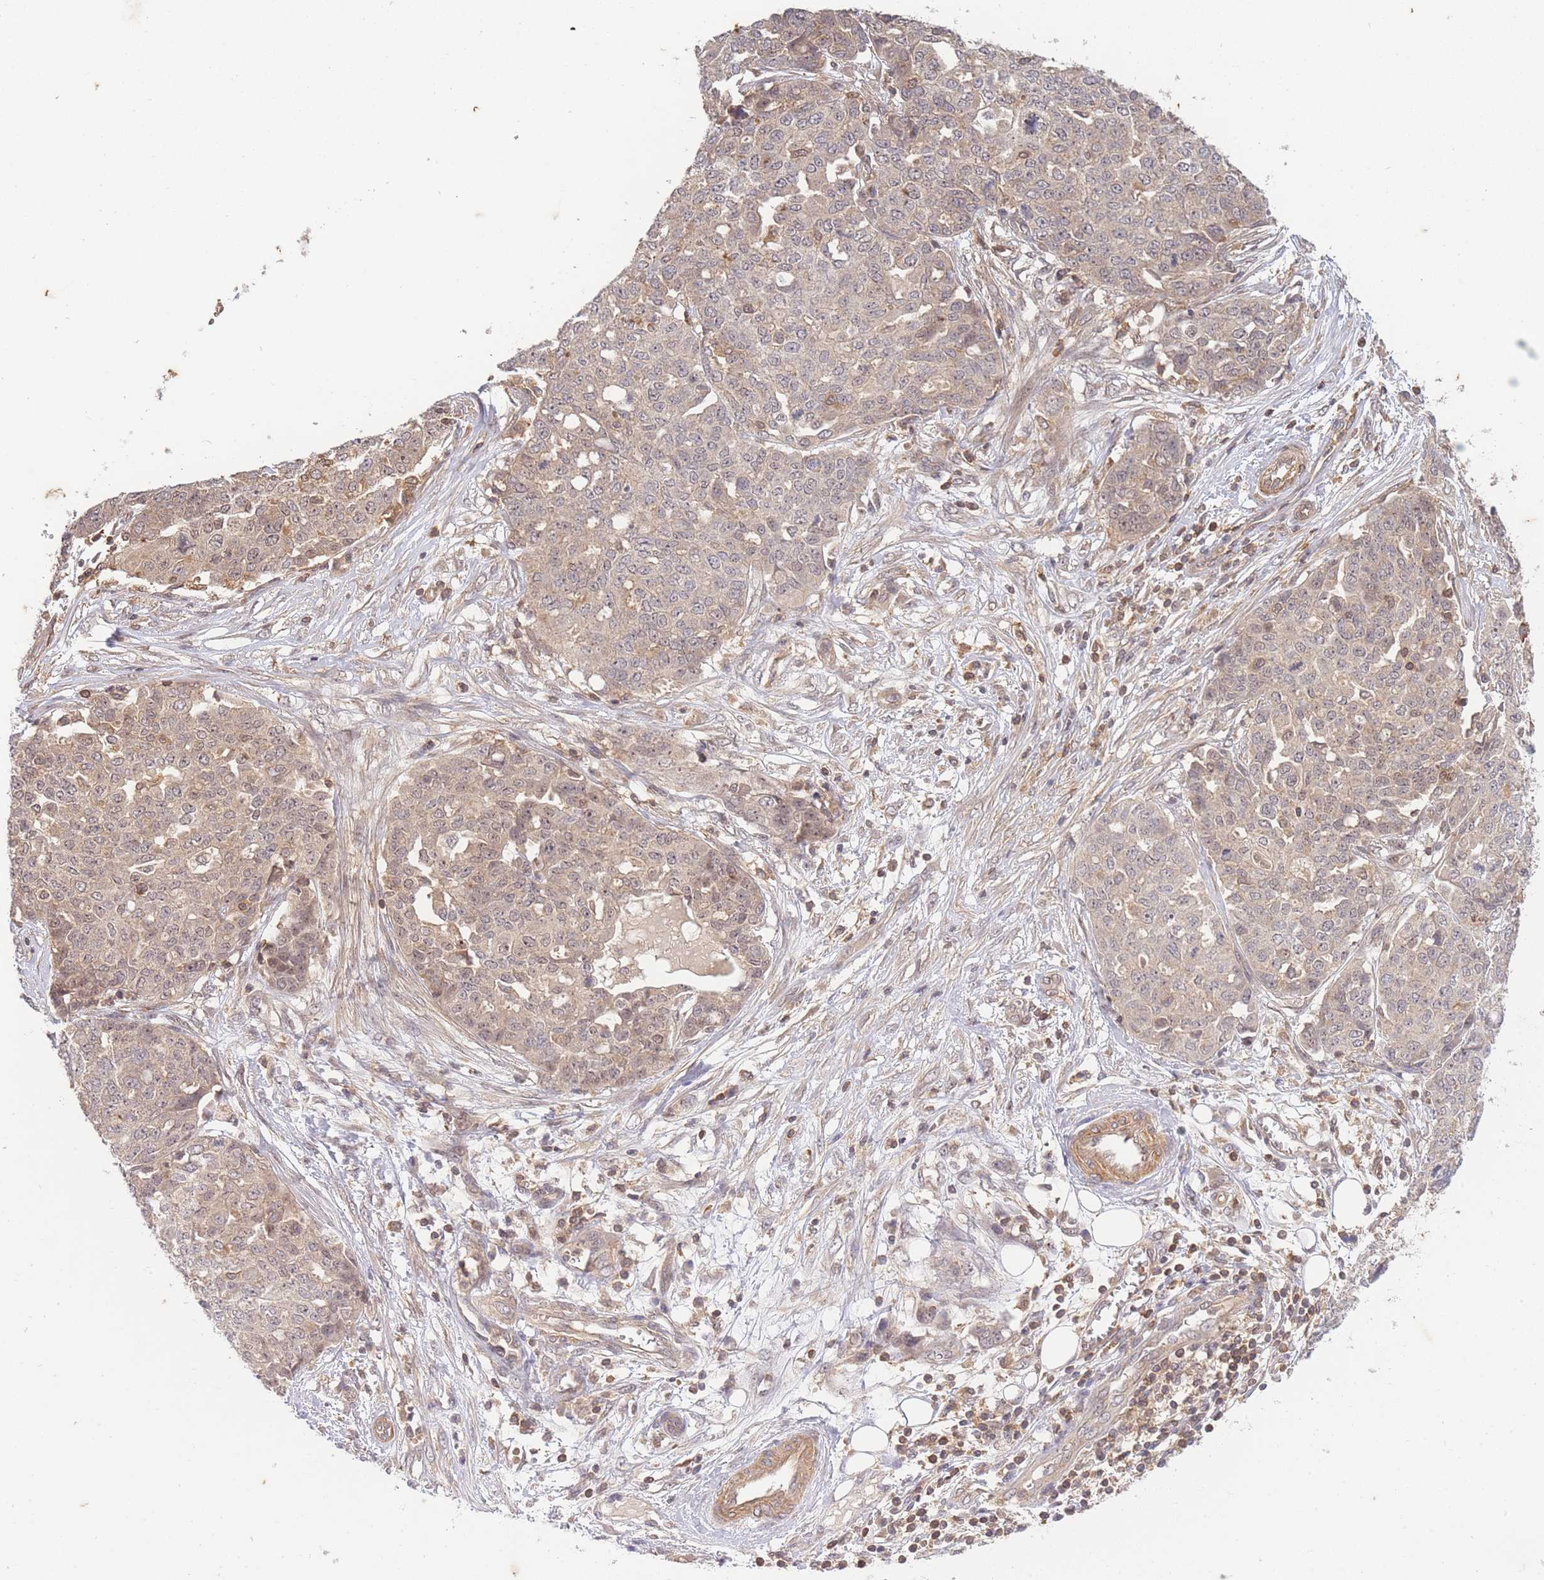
{"staining": {"intensity": "weak", "quantity": ">75%", "location": "cytoplasmic/membranous,nuclear"}, "tissue": "ovarian cancer", "cell_type": "Tumor cells", "image_type": "cancer", "snomed": [{"axis": "morphology", "description": "Cystadenocarcinoma, serous, NOS"}, {"axis": "topography", "description": "Soft tissue"}, {"axis": "topography", "description": "Ovary"}], "caption": "Serous cystadenocarcinoma (ovarian) was stained to show a protein in brown. There is low levels of weak cytoplasmic/membranous and nuclear staining in about >75% of tumor cells. (brown staining indicates protein expression, while blue staining denotes nuclei).", "gene": "ST8SIA4", "patient": {"sex": "female", "age": 57}}